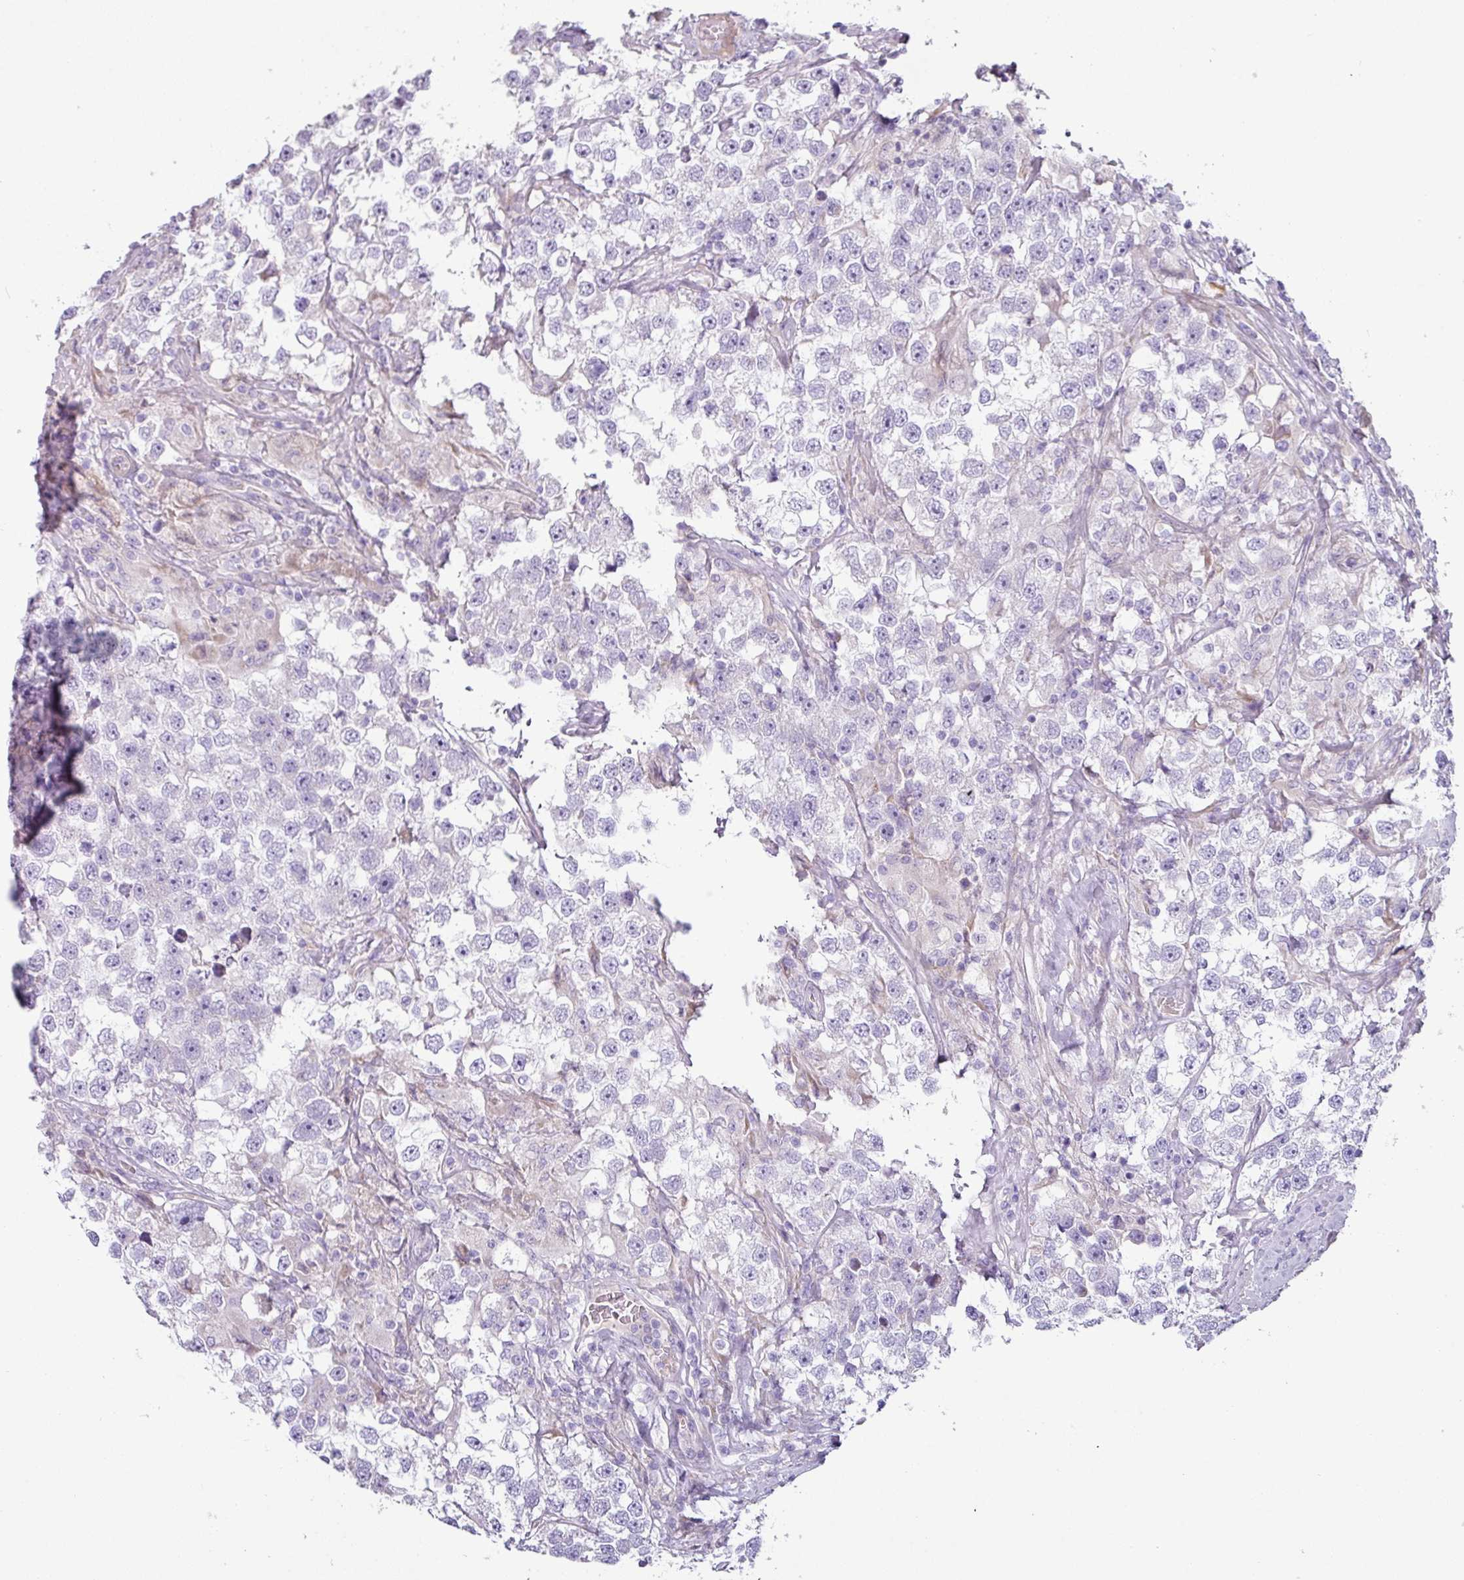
{"staining": {"intensity": "negative", "quantity": "none", "location": "none"}, "tissue": "testis cancer", "cell_type": "Tumor cells", "image_type": "cancer", "snomed": [{"axis": "morphology", "description": "Seminoma, NOS"}, {"axis": "topography", "description": "Testis"}], "caption": "The photomicrograph demonstrates no staining of tumor cells in testis seminoma.", "gene": "RGS16", "patient": {"sex": "male", "age": 46}}